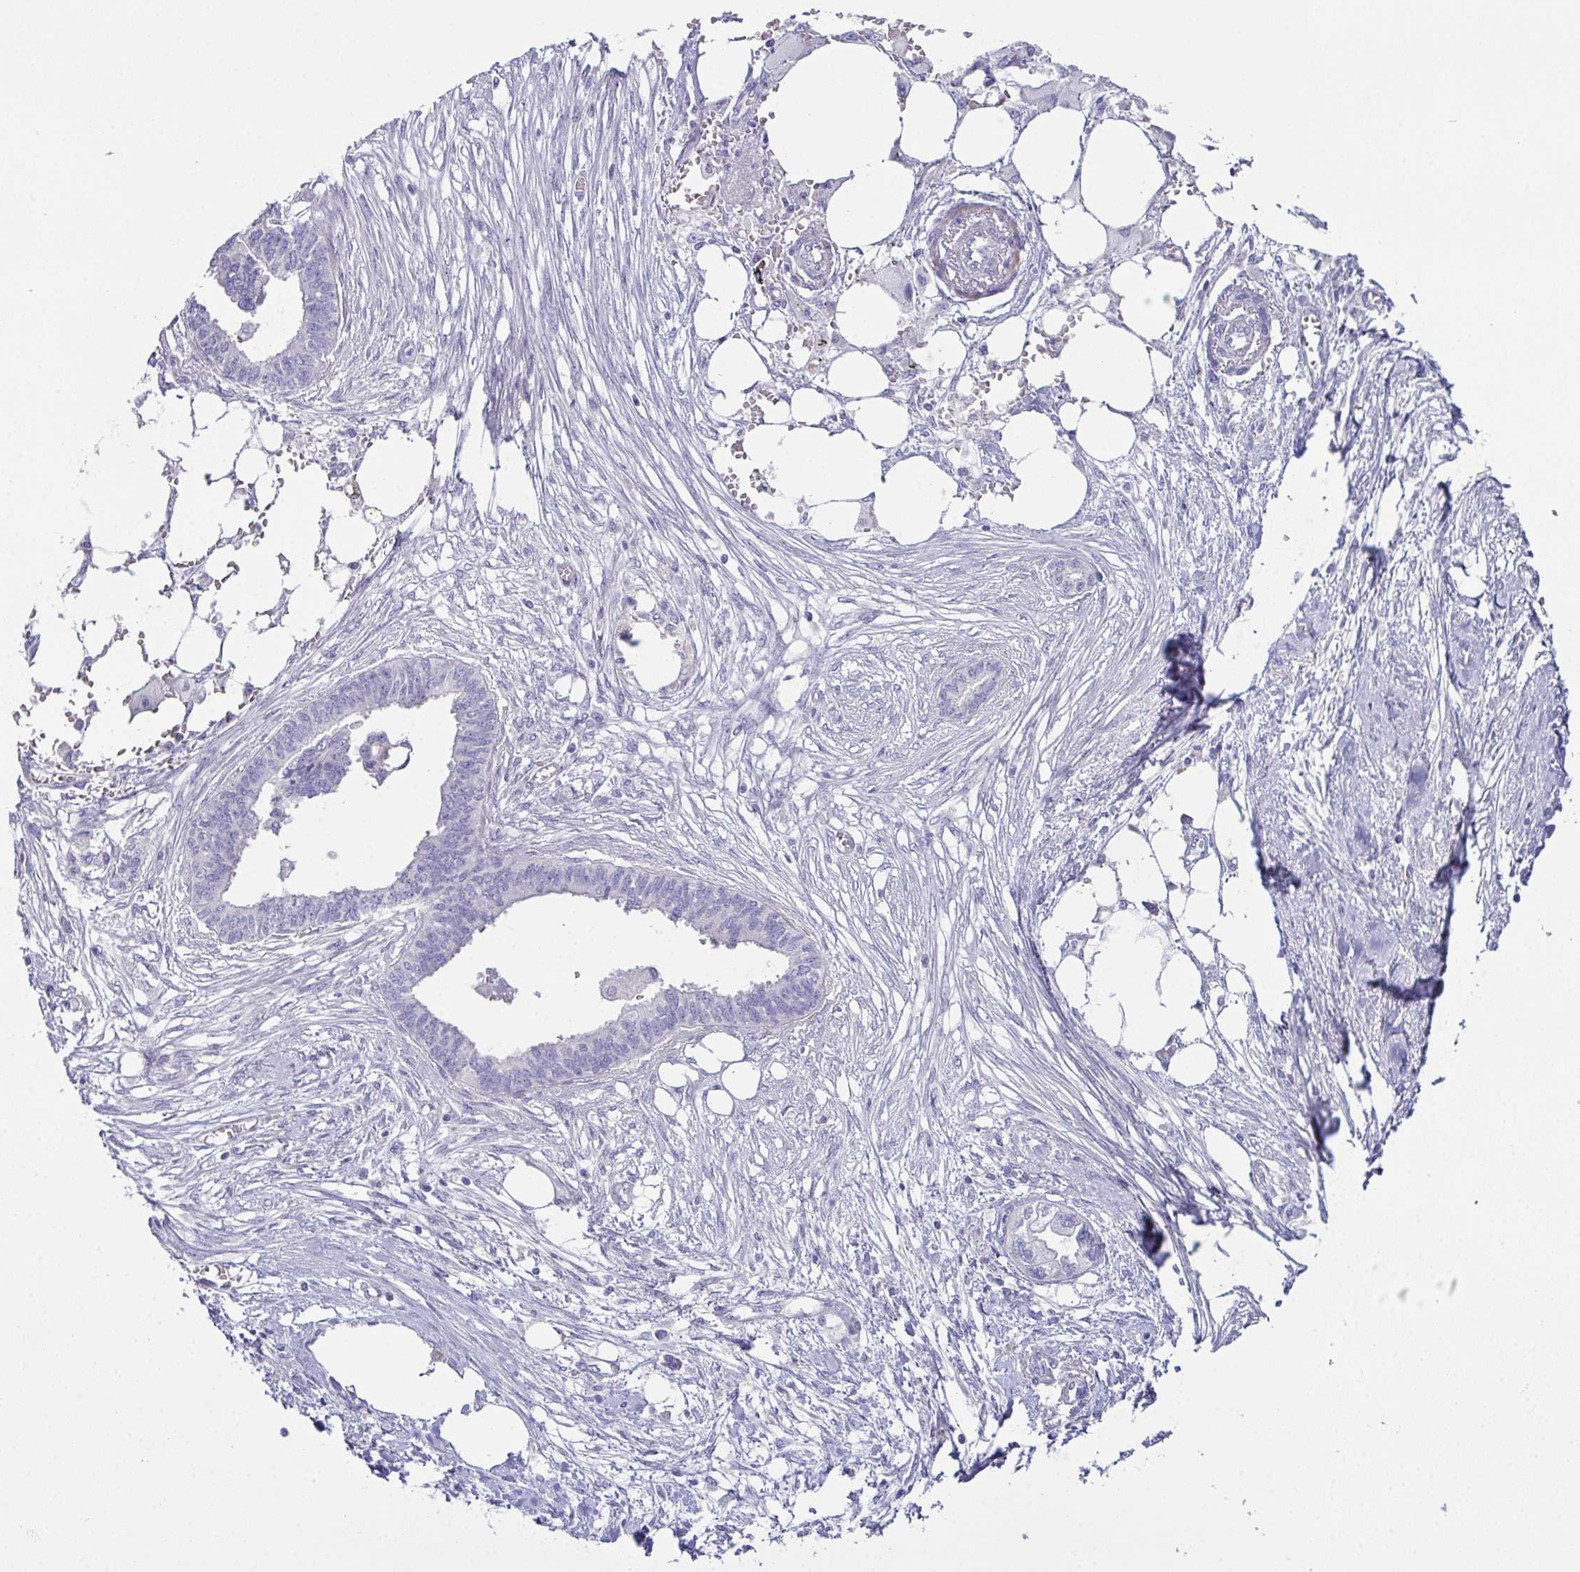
{"staining": {"intensity": "negative", "quantity": "none", "location": "none"}, "tissue": "endometrial cancer", "cell_type": "Tumor cells", "image_type": "cancer", "snomed": [{"axis": "morphology", "description": "Adenocarcinoma, NOS"}, {"axis": "morphology", "description": "Adenocarcinoma, metastatic, NOS"}, {"axis": "topography", "description": "Adipose tissue"}, {"axis": "topography", "description": "Endometrium"}], "caption": "An IHC histopathology image of adenocarcinoma (endometrial) is shown. There is no staining in tumor cells of adenocarcinoma (endometrial). (DAB immunohistochemistry with hematoxylin counter stain).", "gene": "CFAP97D1", "patient": {"sex": "female", "age": 67}}